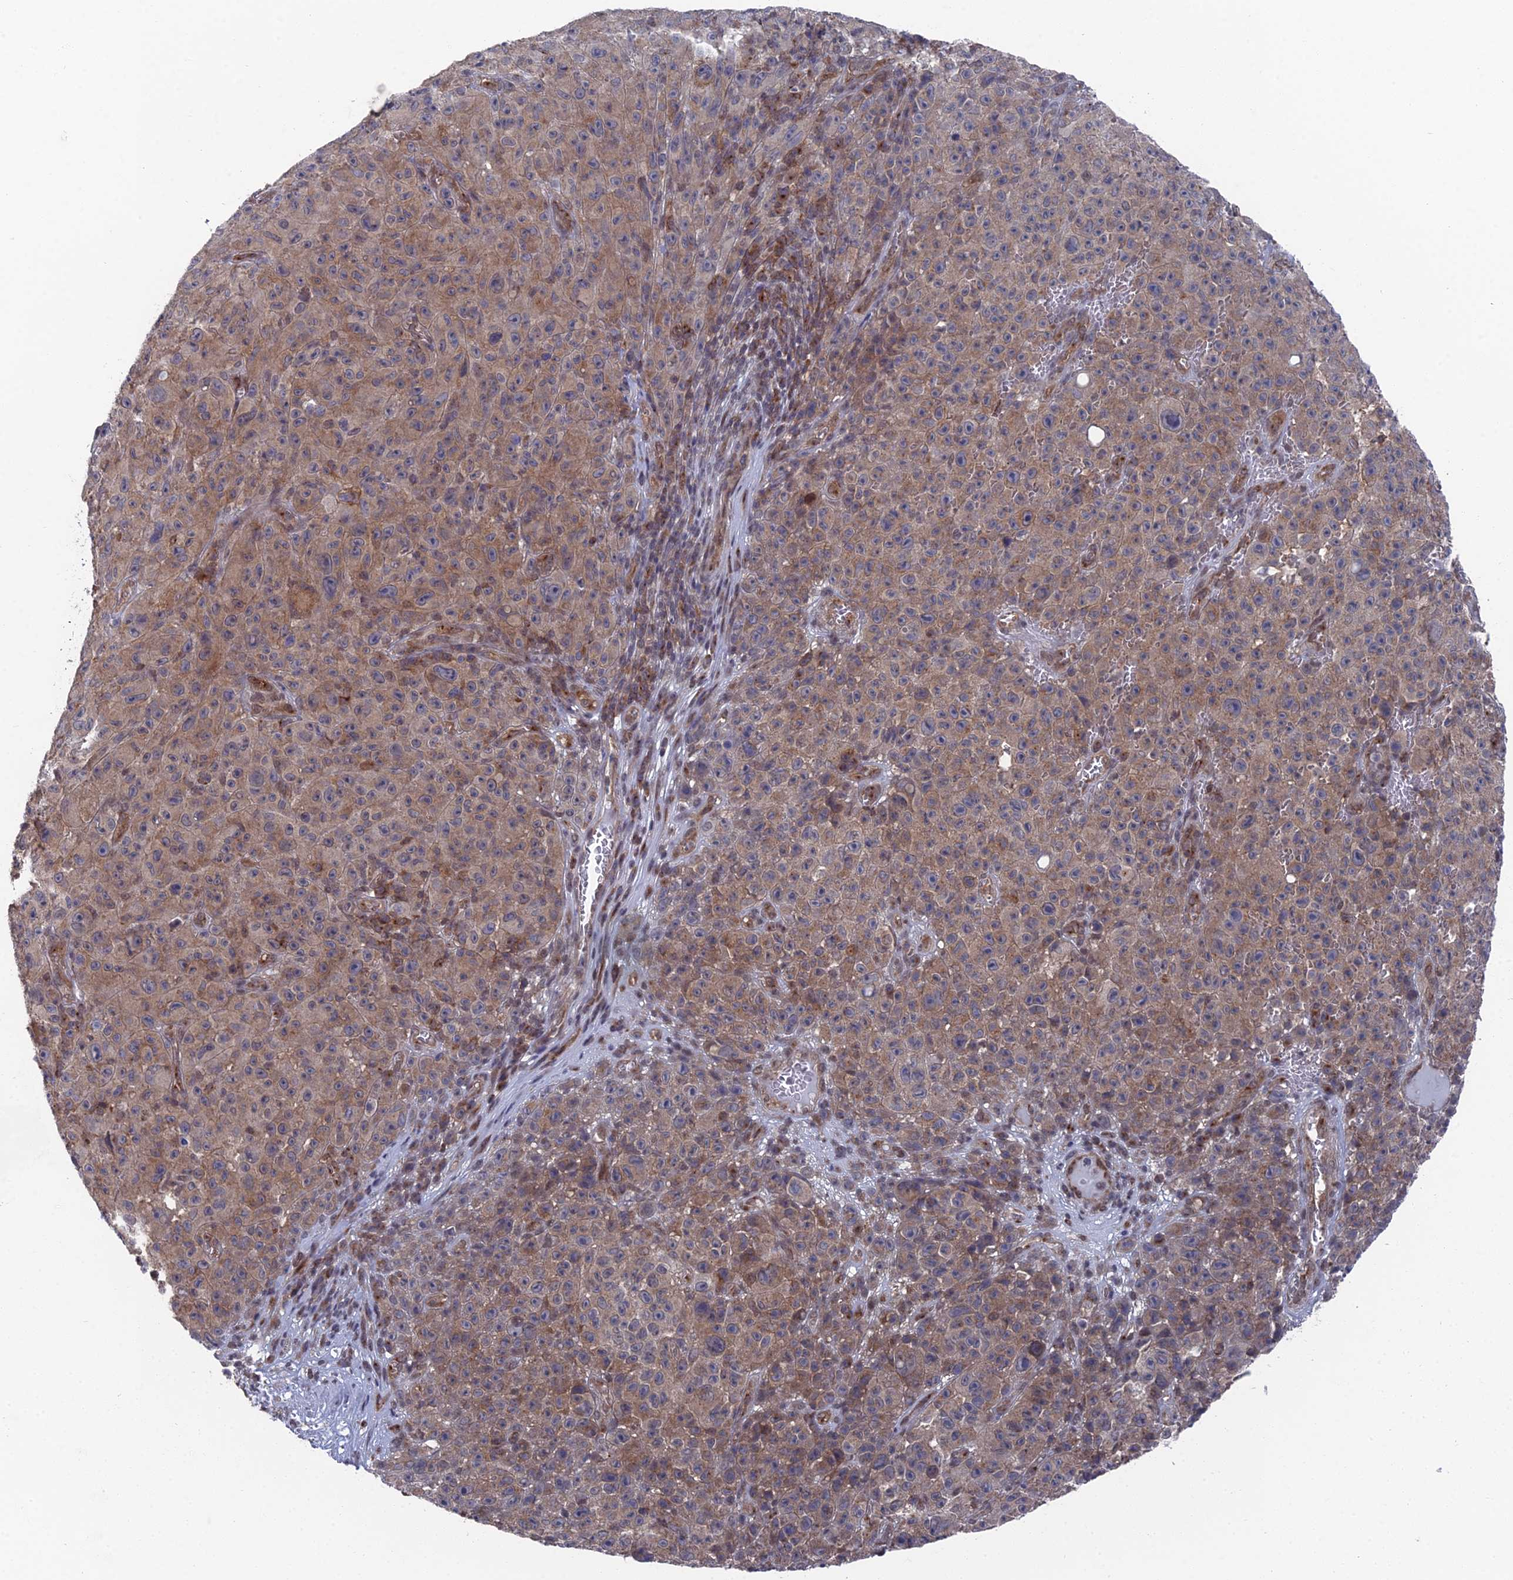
{"staining": {"intensity": "moderate", "quantity": ">75%", "location": "cytoplasmic/membranous"}, "tissue": "melanoma", "cell_type": "Tumor cells", "image_type": "cancer", "snomed": [{"axis": "morphology", "description": "Malignant melanoma, NOS"}, {"axis": "topography", "description": "Skin"}], "caption": "An image of melanoma stained for a protein shows moderate cytoplasmic/membranous brown staining in tumor cells.", "gene": "FHIP2A", "patient": {"sex": "female", "age": 82}}